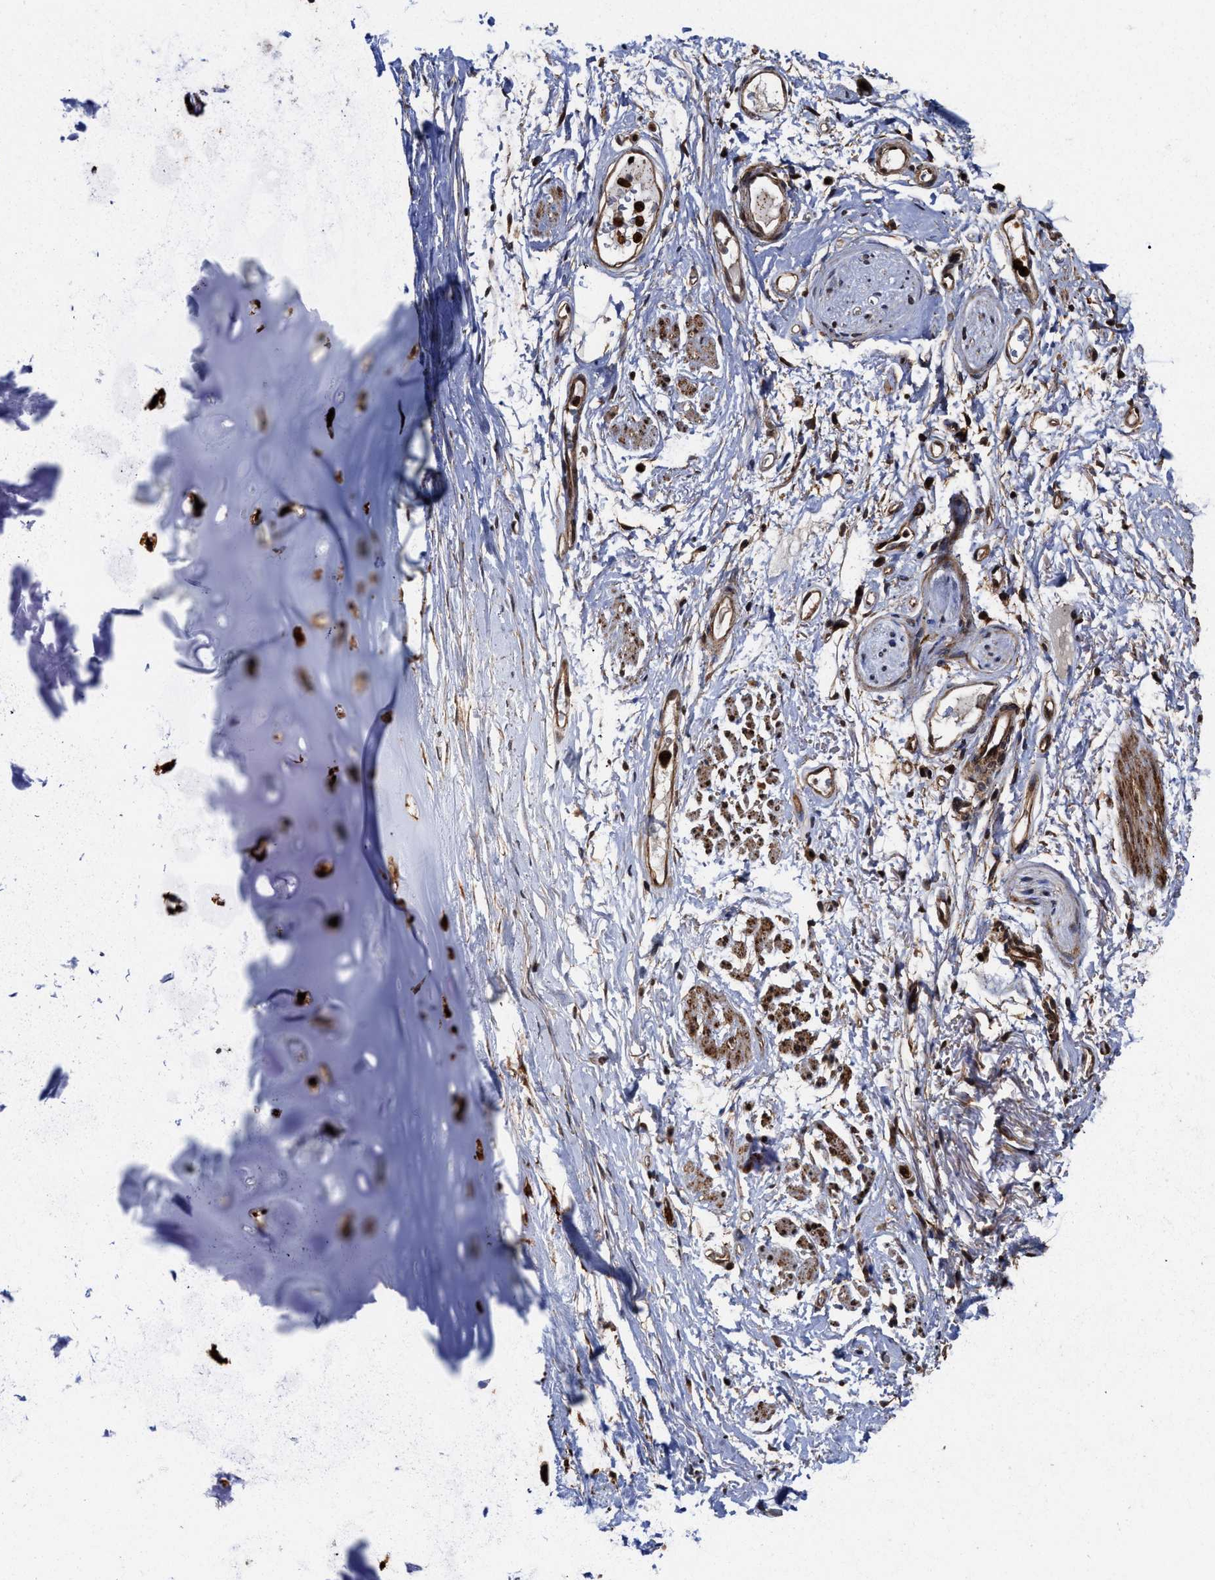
{"staining": {"intensity": "strong", "quantity": ">75%", "location": "cytoplasmic/membranous,nuclear"}, "tissue": "adipose tissue", "cell_type": "Adipocytes", "image_type": "normal", "snomed": [{"axis": "morphology", "description": "Normal tissue, NOS"}, {"axis": "topography", "description": "Cartilage tissue"}, {"axis": "topography", "description": "Bronchus"}], "caption": "Adipocytes show strong cytoplasmic/membranous,nuclear expression in about >75% of cells in benign adipose tissue. (DAB IHC, brown staining for protein, blue staining for nuclei).", "gene": "SEPTIN2", "patient": {"sex": "female", "age": 73}}